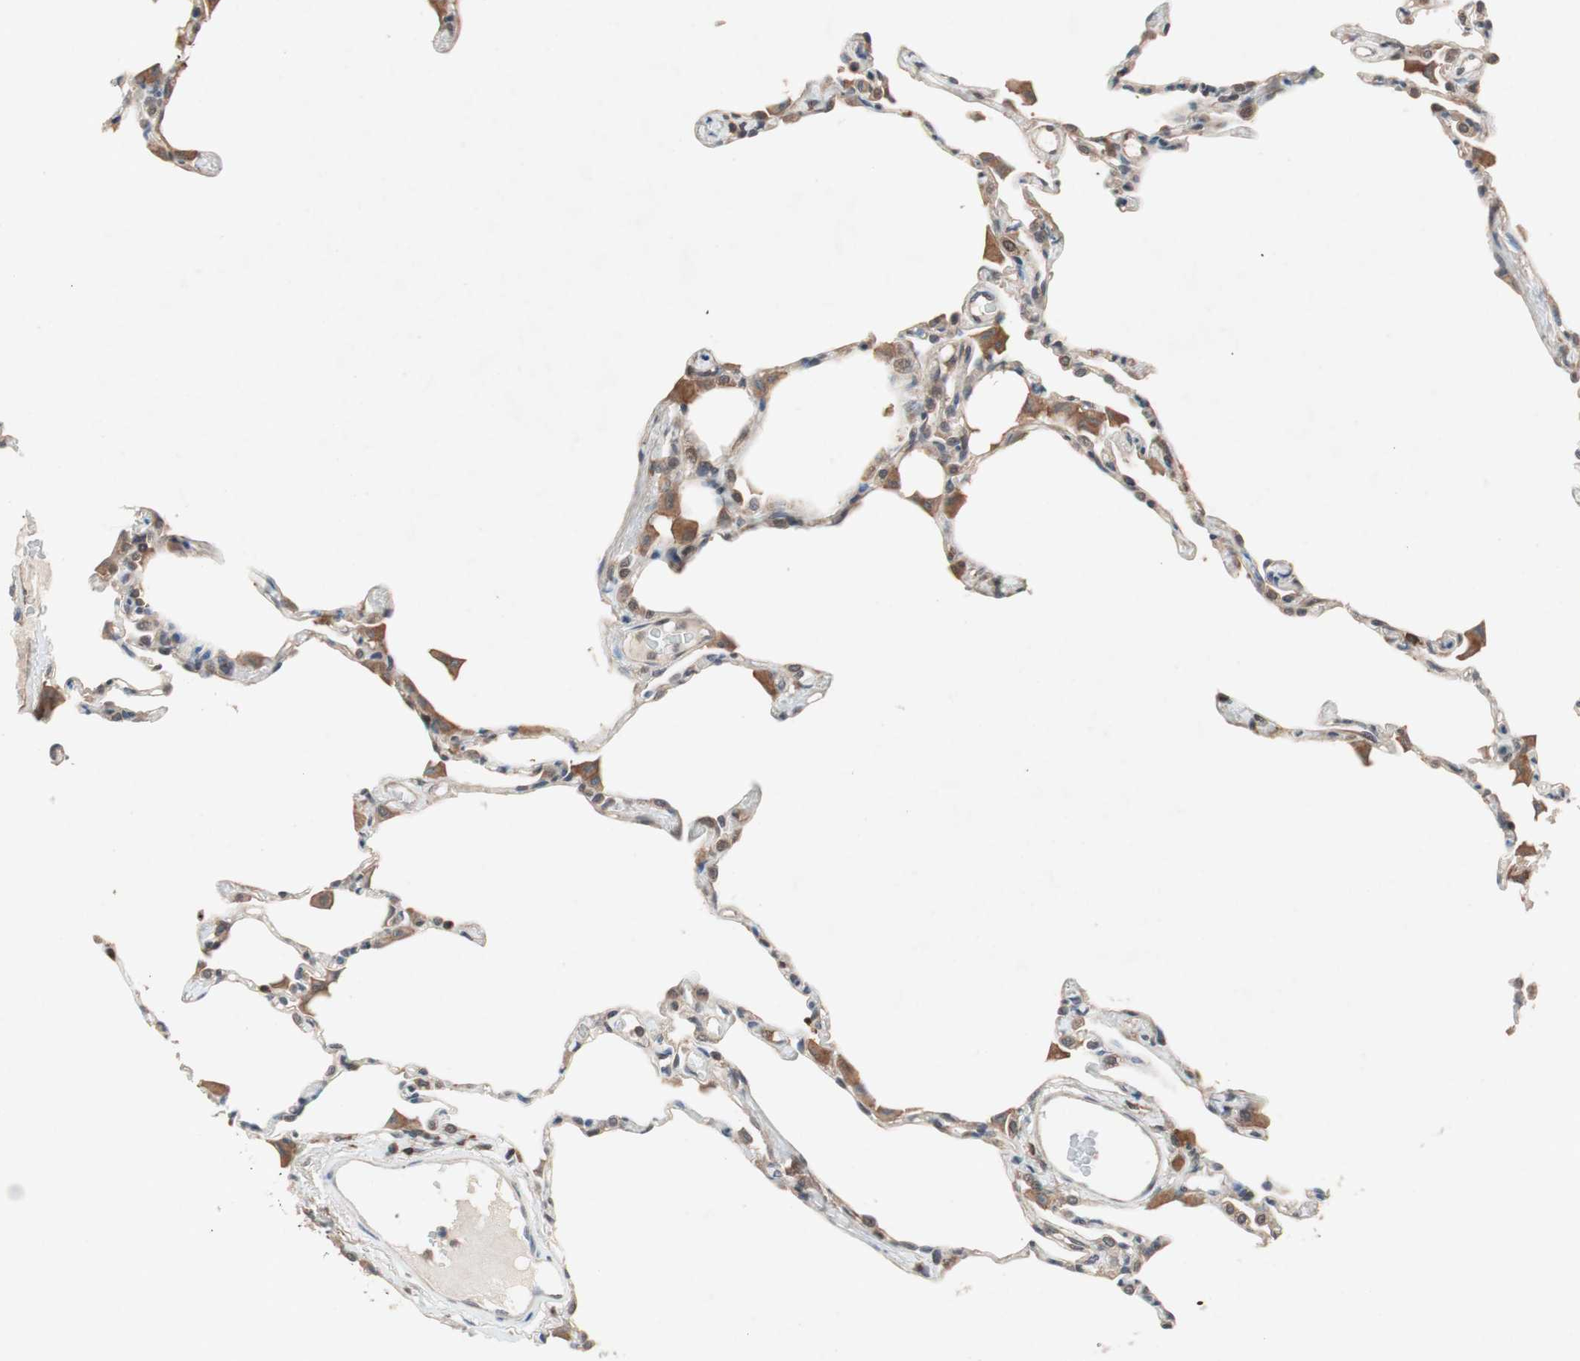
{"staining": {"intensity": "negative", "quantity": "none", "location": "none"}, "tissue": "lung", "cell_type": "Alveolar cells", "image_type": "normal", "snomed": [{"axis": "morphology", "description": "Normal tissue, NOS"}, {"axis": "topography", "description": "Lung"}], "caption": "This is an immunohistochemistry photomicrograph of unremarkable lung. There is no positivity in alveolar cells.", "gene": "GALT", "patient": {"sex": "female", "age": 49}}